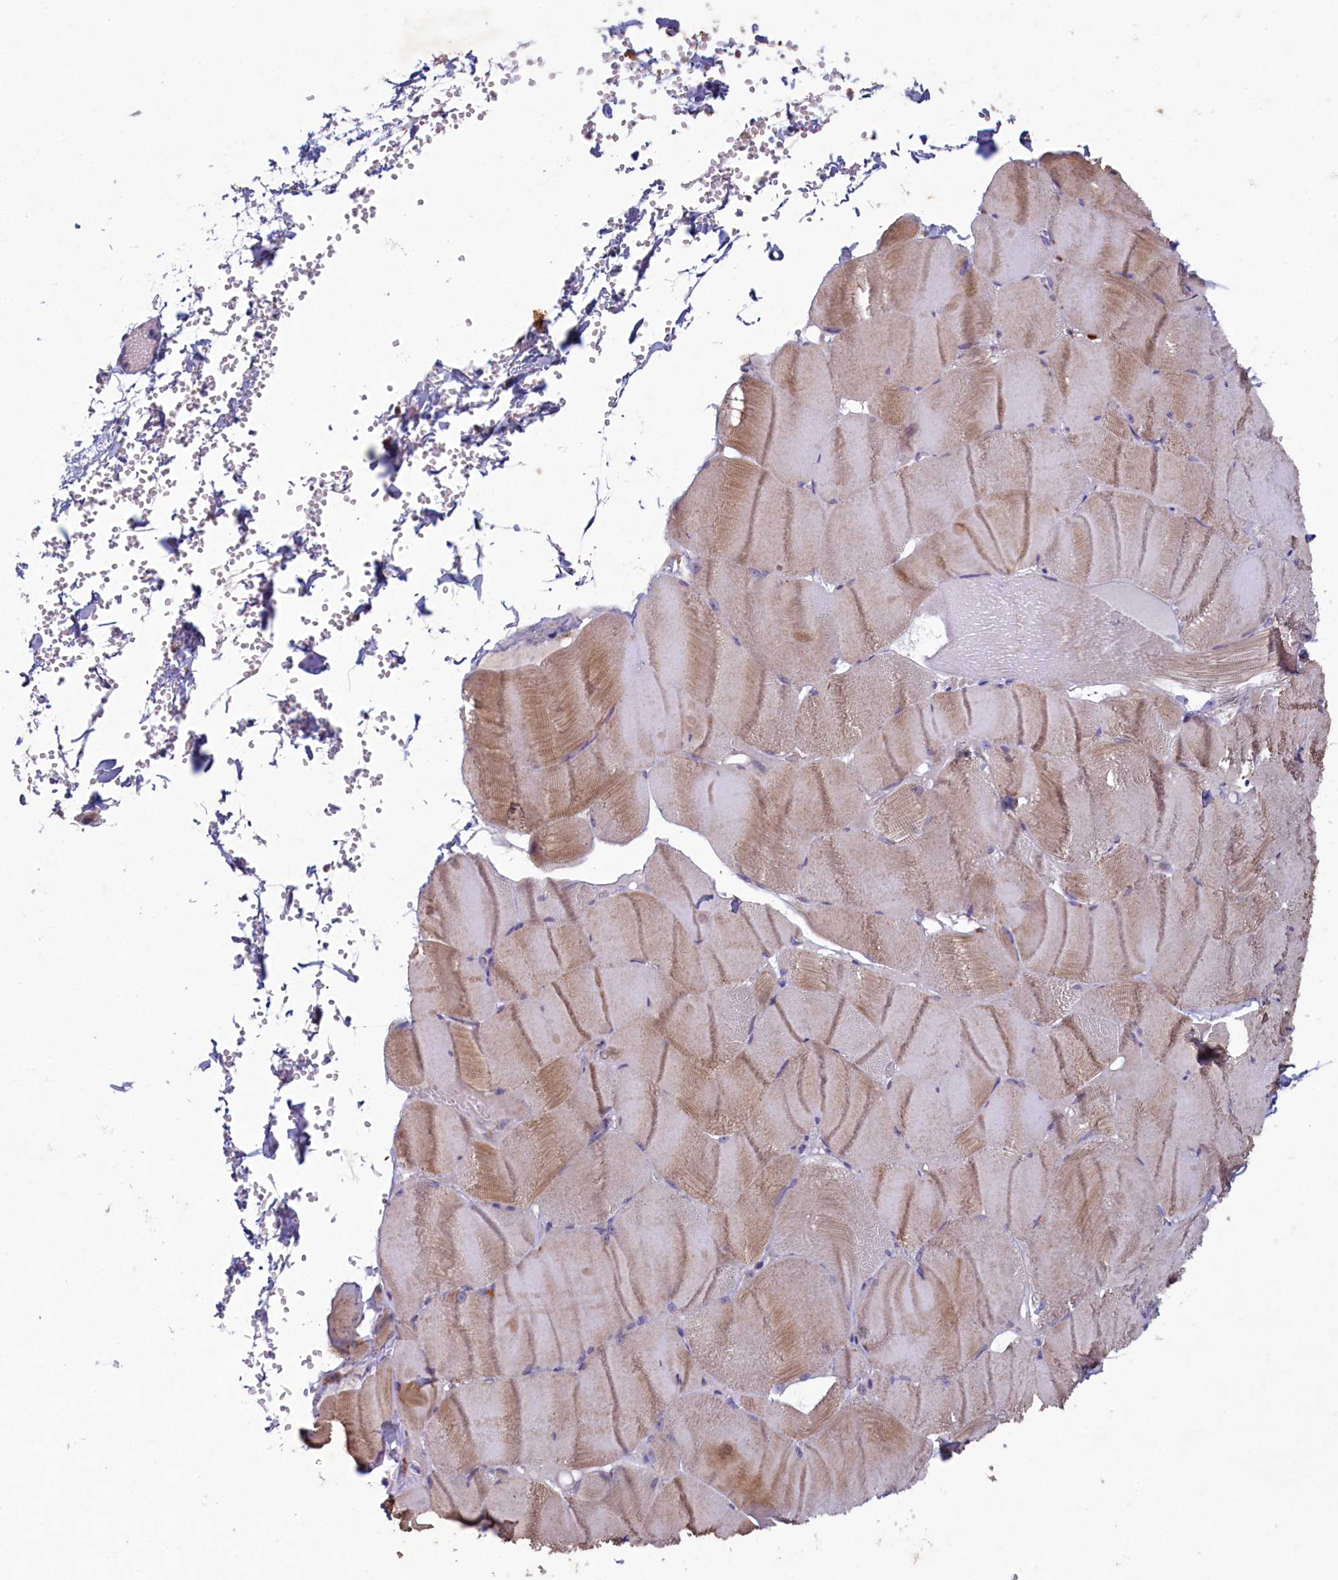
{"staining": {"intensity": "moderate", "quantity": "25%-75%", "location": "cytoplasmic/membranous"}, "tissue": "skeletal muscle", "cell_type": "Myocytes", "image_type": "normal", "snomed": [{"axis": "morphology", "description": "Normal tissue, NOS"}, {"axis": "morphology", "description": "Basal cell carcinoma"}, {"axis": "topography", "description": "Skeletal muscle"}], "caption": "Protein analysis of benign skeletal muscle shows moderate cytoplasmic/membranous positivity in about 25%-75% of myocytes. Using DAB (3,3'-diaminobenzidine) (brown) and hematoxylin (blue) stains, captured at high magnification using brightfield microscopy.", "gene": "PLEKHG6", "patient": {"sex": "female", "age": 64}}